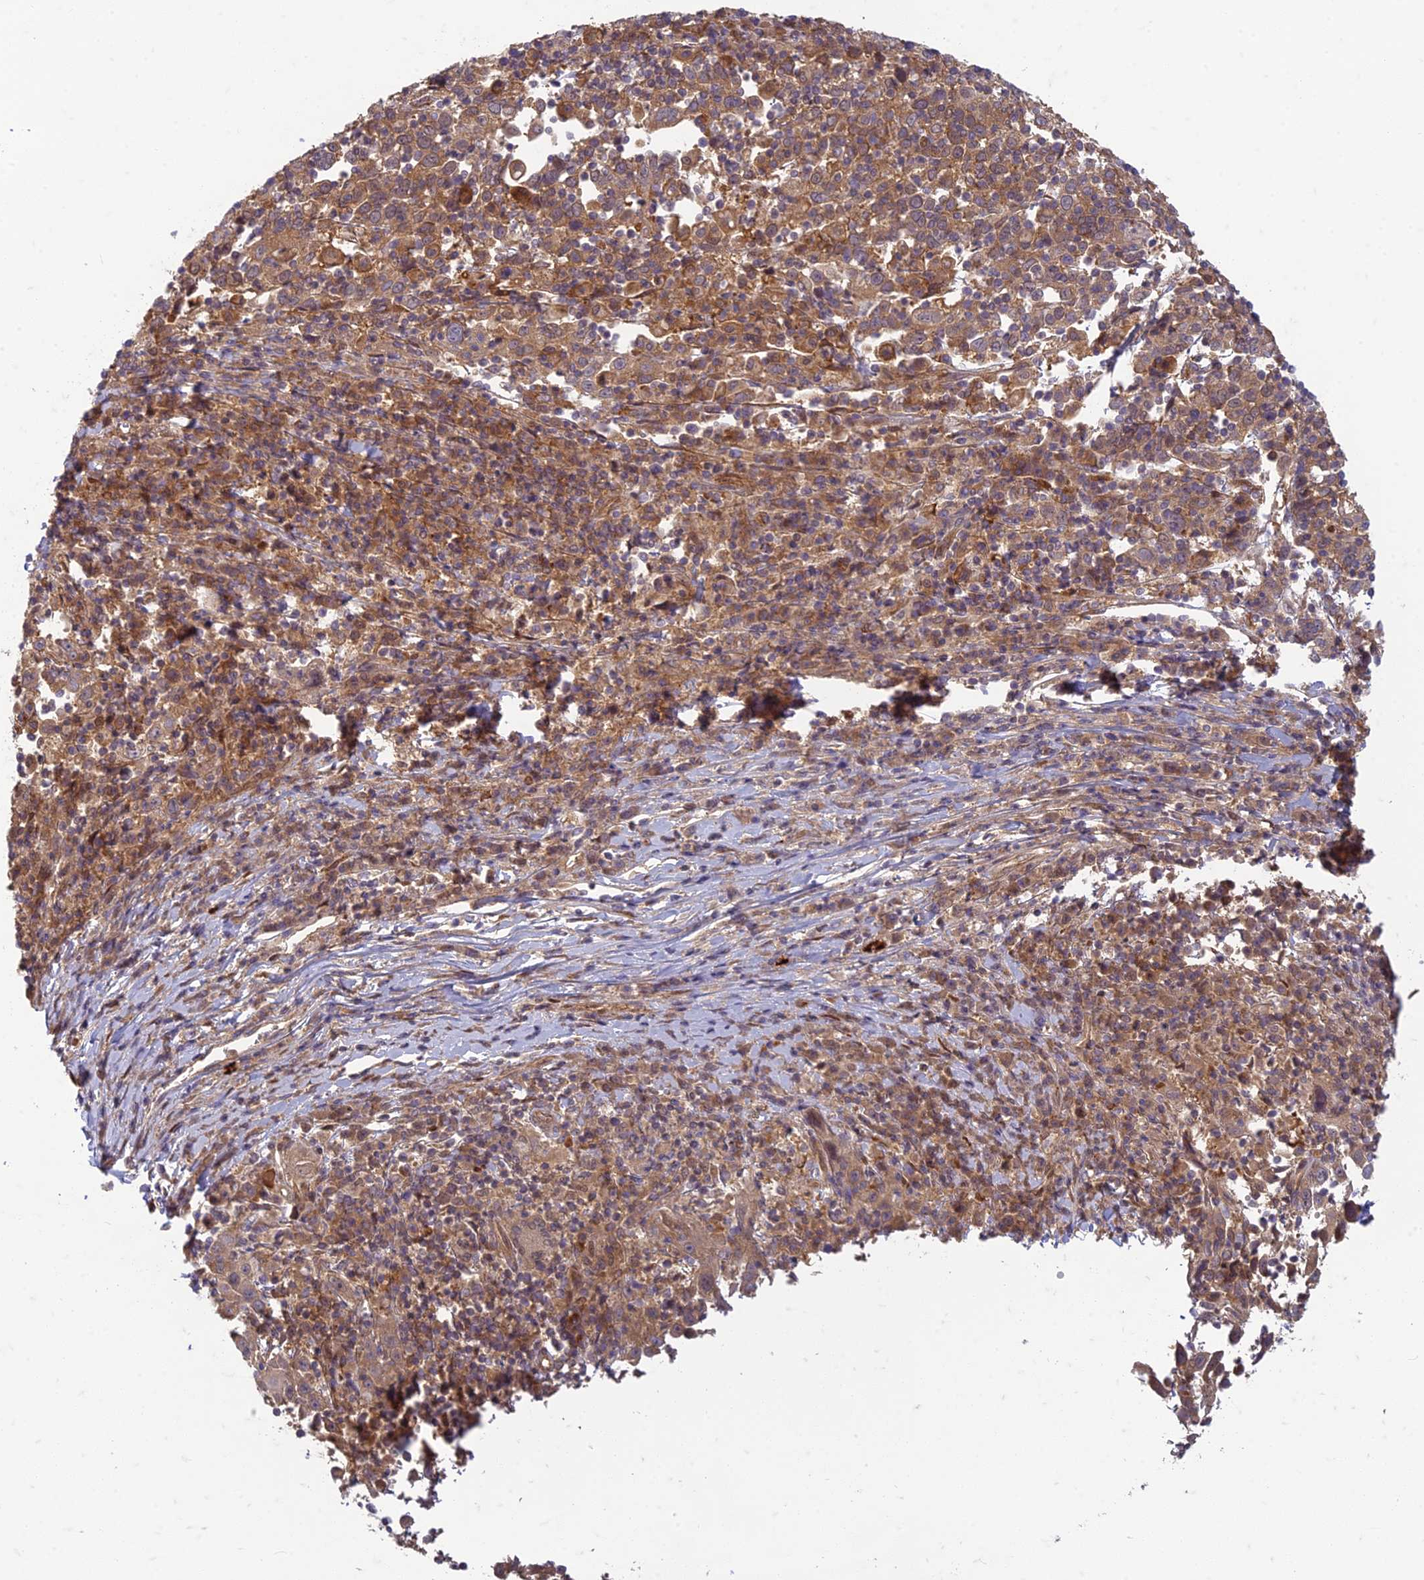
{"staining": {"intensity": "moderate", "quantity": ">75%", "location": "cytoplasmic/membranous"}, "tissue": "cervical cancer", "cell_type": "Tumor cells", "image_type": "cancer", "snomed": [{"axis": "morphology", "description": "Squamous cell carcinoma, NOS"}, {"axis": "topography", "description": "Cervix"}], "caption": "A micrograph of human cervical squamous cell carcinoma stained for a protein exhibits moderate cytoplasmic/membranous brown staining in tumor cells. (Brightfield microscopy of DAB IHC at high magnification).", "gene": "TCF25", "patient": {"sex": "female", "age": 46}}